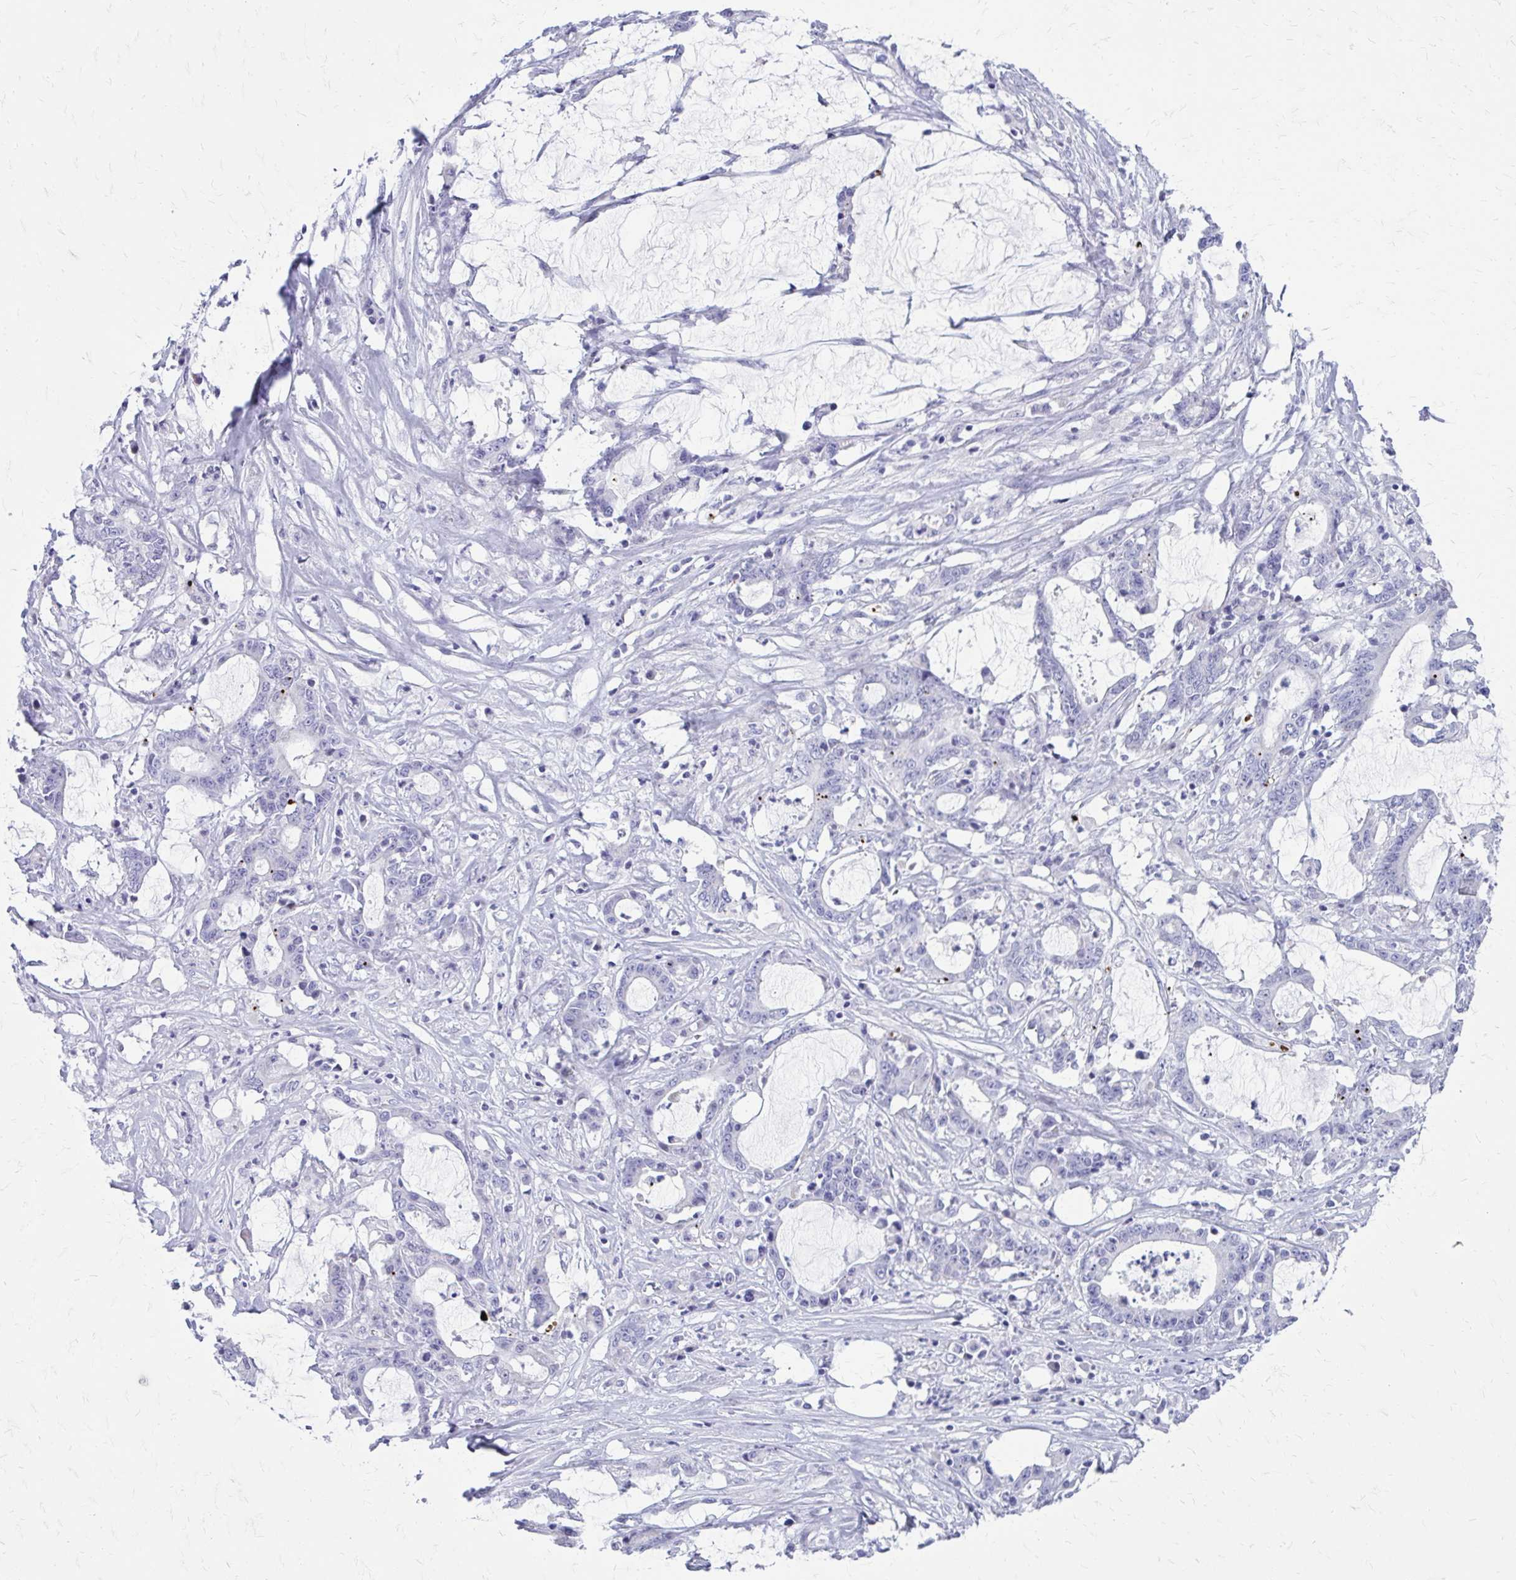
{"staining": {"intensity": "negative", "quantity": "none", "location": "none"}, "tissue": "stomach cancer", "cell_type": "Tumor cells", "image_type": "cancer", "snomed": [{"axis": "morphology", "description": "Adenocarcinoma, NOS"}, {"axis": "topography", "description": "Stomach, upper"}], "caption": "High magnification brightfield microscopy of adenocarcinoma (stomach) stained with DAB (brown) and counterstained with hematoxylin (blue): tumor cells show no significant staining.", "gene": "LCN15", "patient": {"sex": "male", "age": 68}}